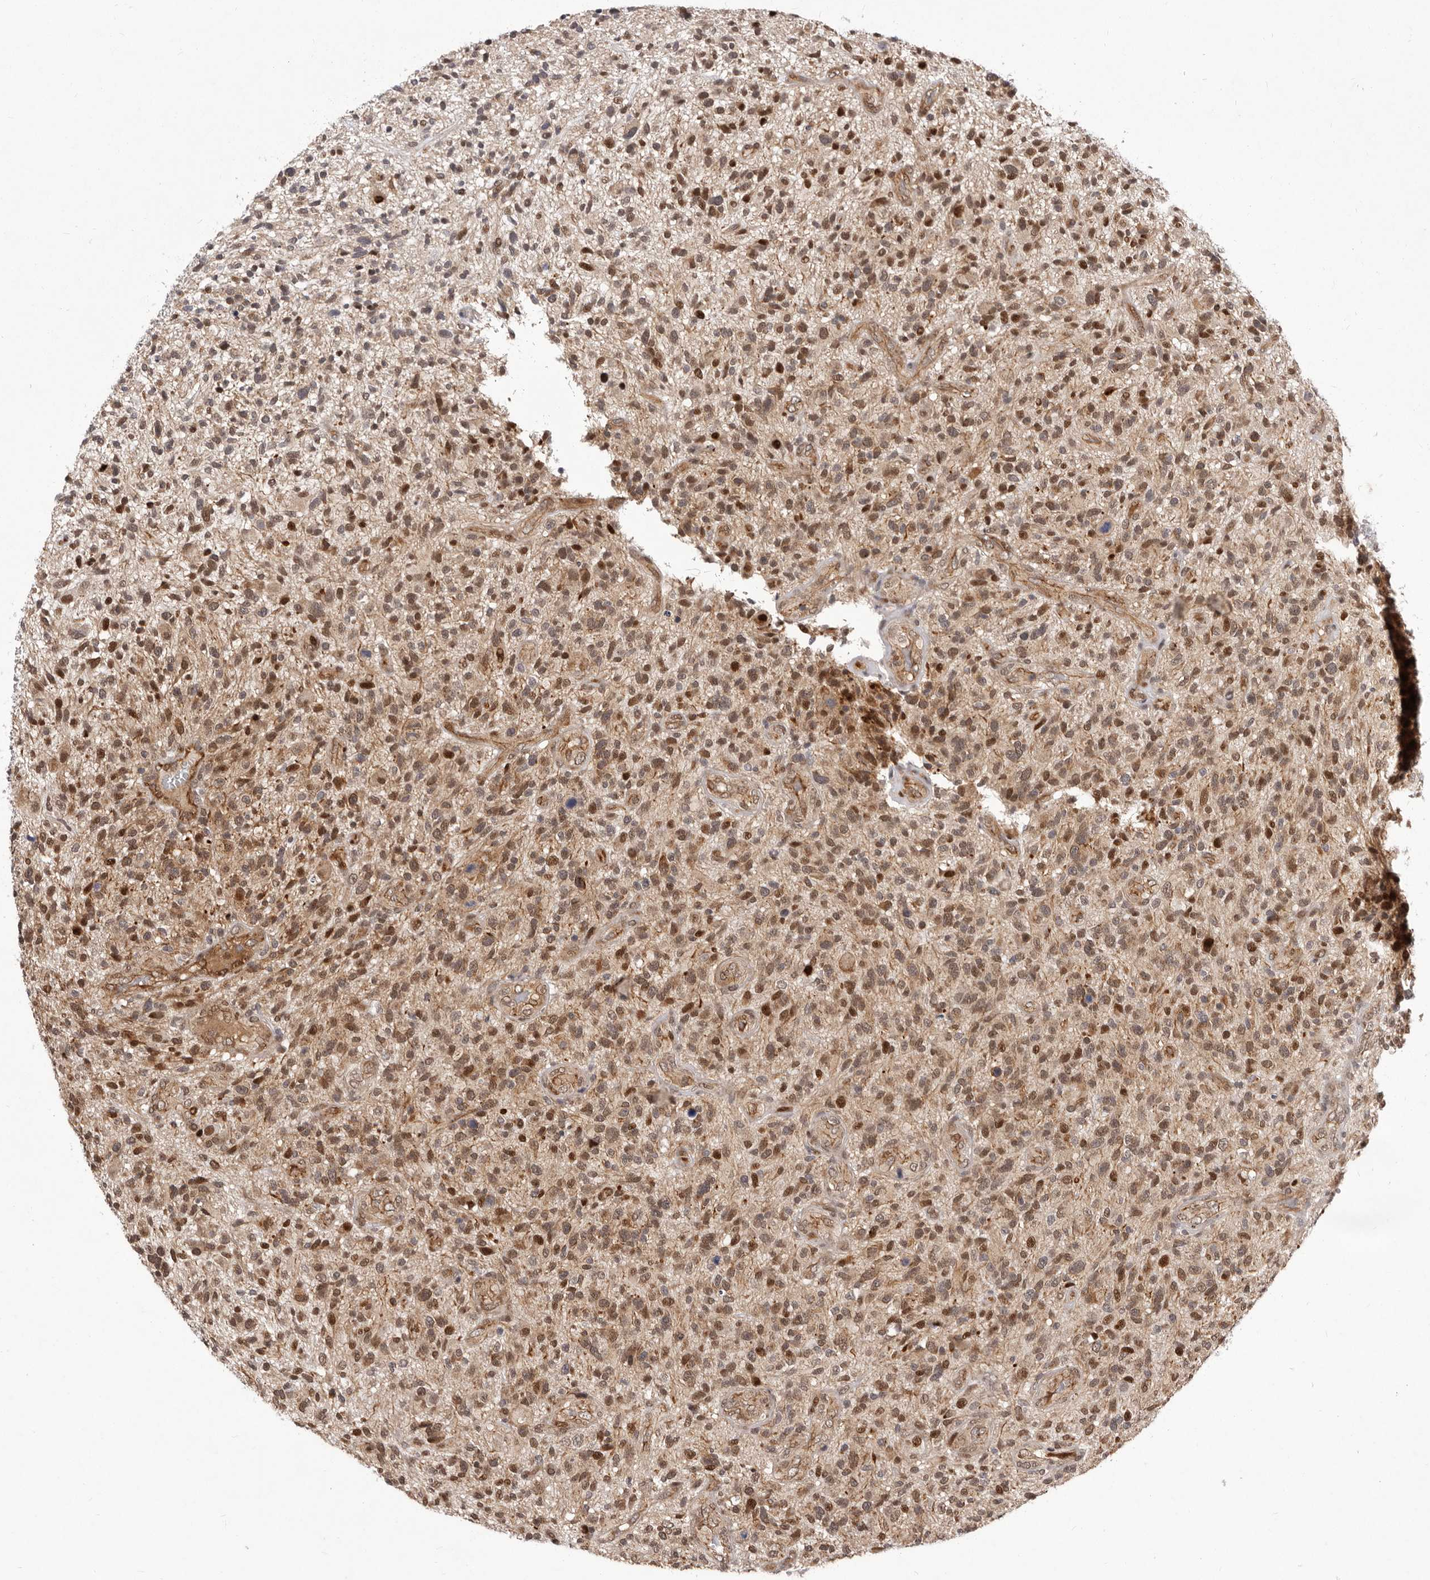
{"staining": {"intensity": "moderate", "quantity": ">75%", "location": "cytoplasmic/membranous,nuclear"}, "tissue": "glioma", "cell_type": "Tumor cells", "image_type": "cancer", "snomed": [{"axis": "morphology", "description": "Glioma, malignant, High grade"}, {"axis": "topography", "description": "Brain"}], "caption": "Immunohistochemistry (IHC) staining of malignant high-grade glioma, which shows medium levels of moderate cytoplasmic/membranous and nuclear expression in approximately >75% of tumor cells indicating moderate cytoplasmic/membranous and nuclear protein positivity. The staining was performed using DAB (brown) for protein detection and nuclei were counterstained in hematoxylin (blue).", "gene": "GLRX3", "patient": {"sex": "male", "age": 47}}